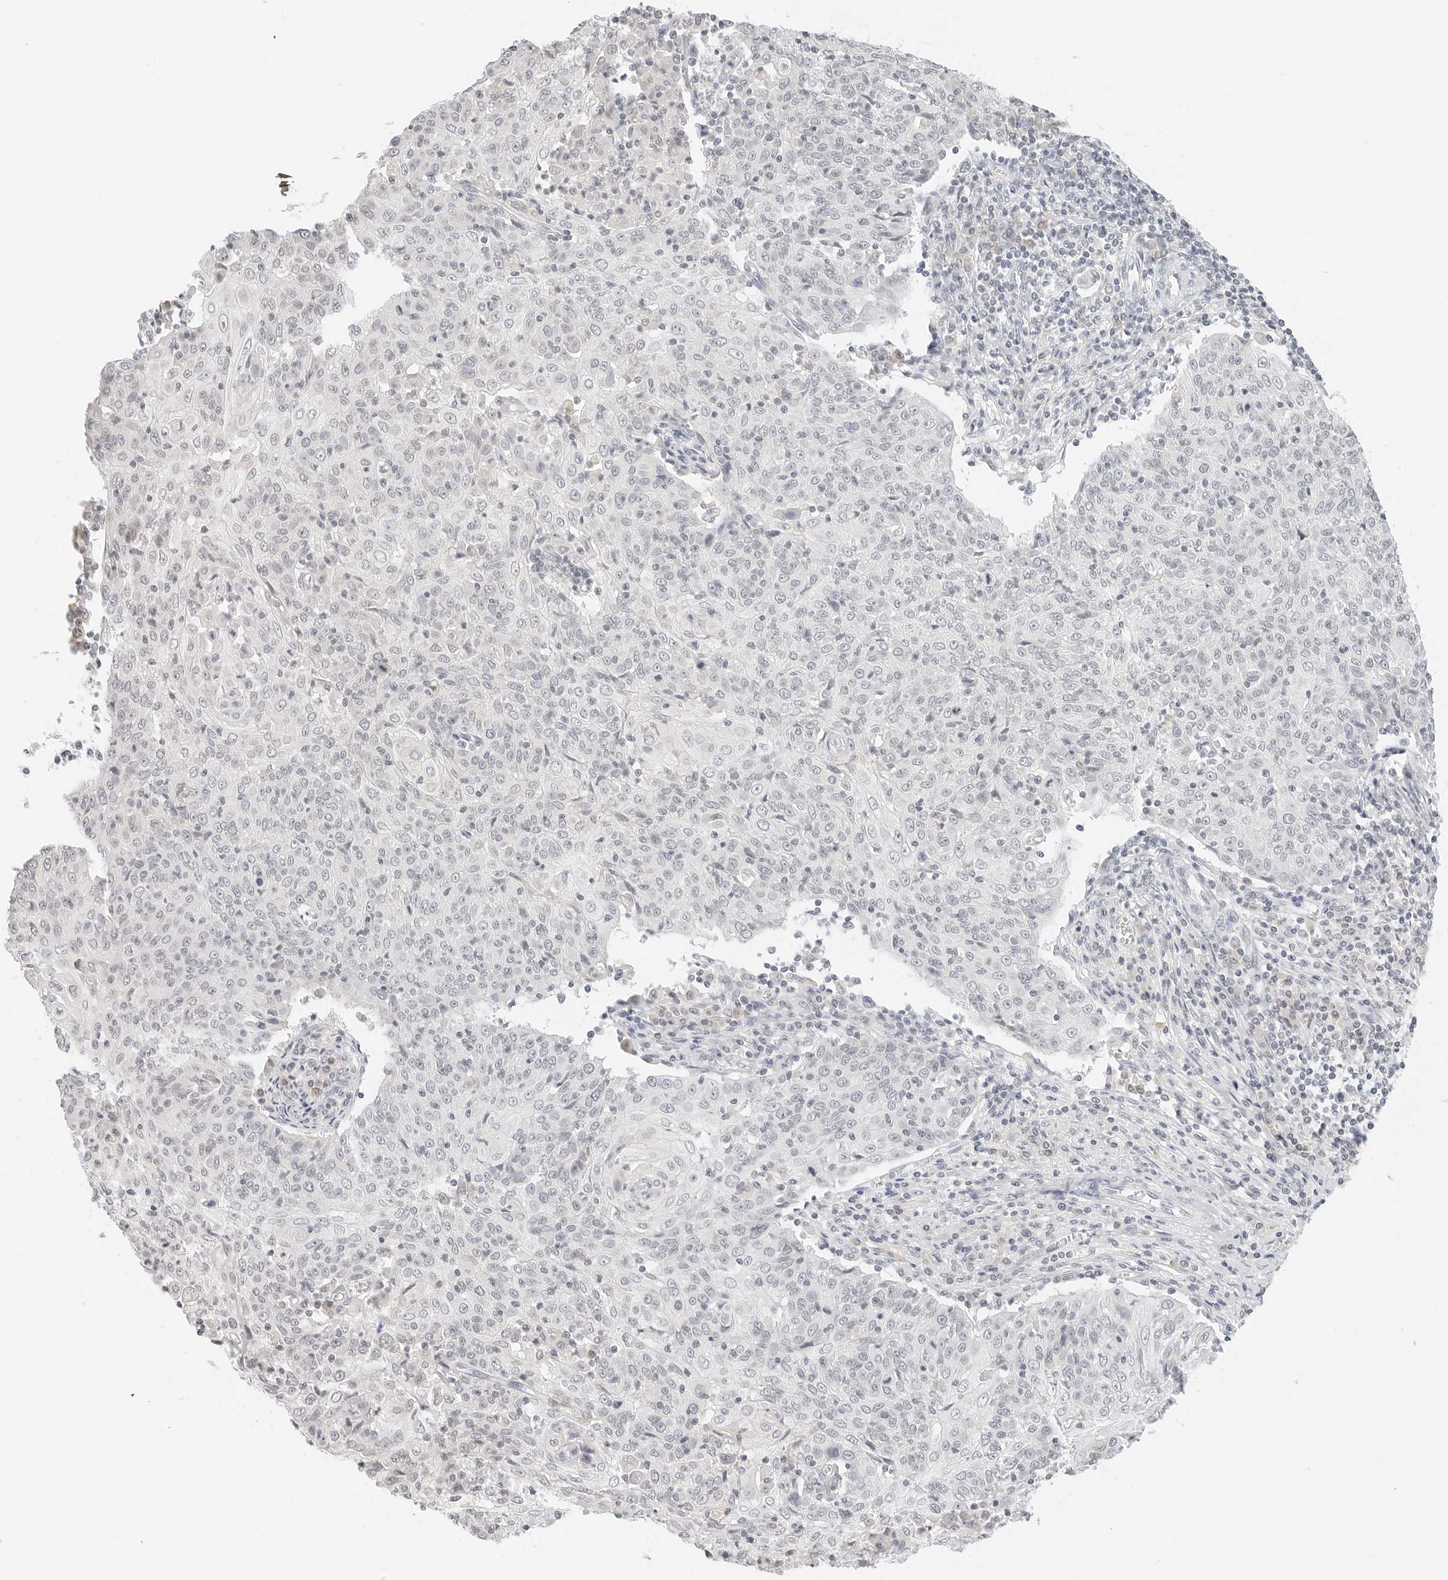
{"staining": {"intensity": "negative", "quantity": "none", "location": "none"}, "tissue": "cervical cancer", "cell_type": "Tumor cells", "image_type": "cancer", "snomed": [{"axis": "morphology", "description": "Squamous cell carcinoma, NOS"}, {"axis": "topography", "description": "Cervix"}], "caption": "Immunohistochemical staining of cervical cancer displays no significant positivity in tumor cells.", "gene": "NEO1", "patient": {"sex": "female", "age": 48}}